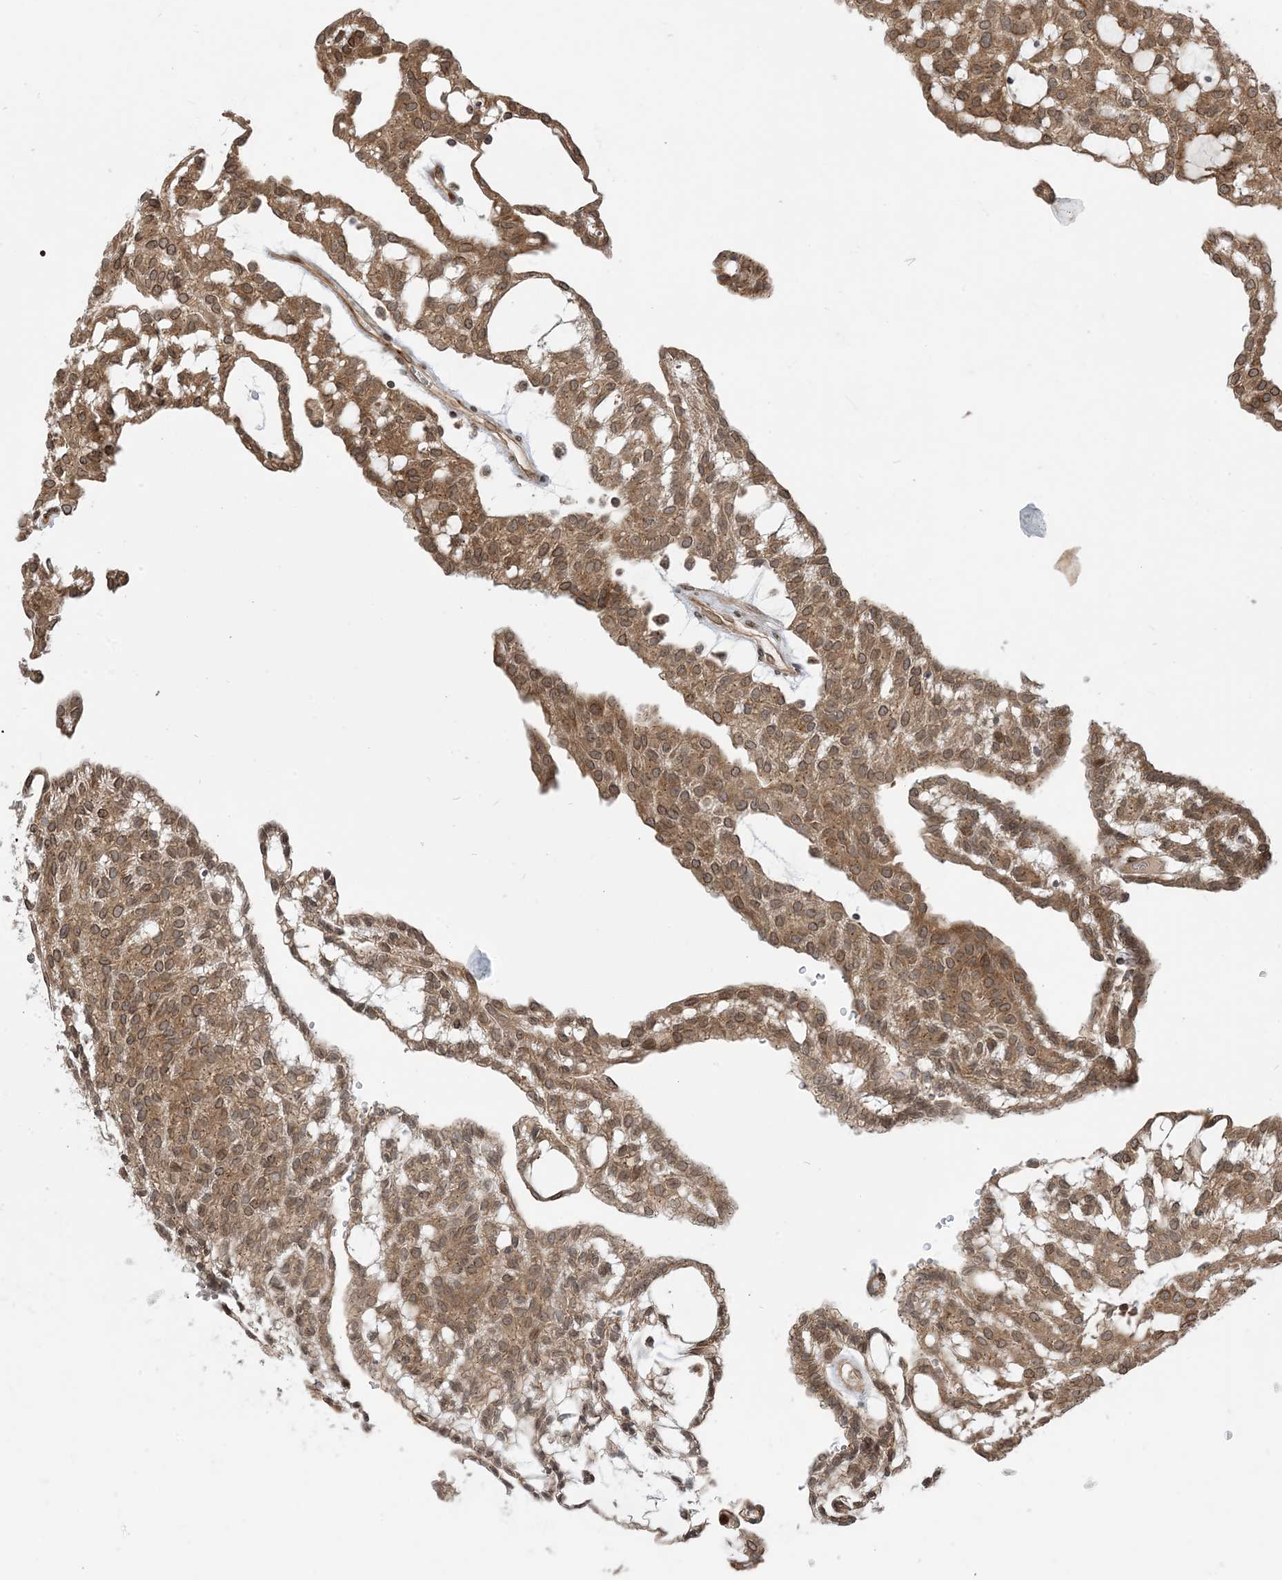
{"staining": {"intensity": "moderate", "quantity": ">75%", "location": "cytoplasmic/membranous,nuclear"}, "tissue": "renal cancer", "cell_type": "Tumor cells", "image_type": "cancer", "snomed": [{"axis": "morphology", "description": "Adenocarcinoma, NOS"}, {"axis": "topography", "description": "Kidney"}], "caption": "Renal cancer (adenocarcinoma) was stained to show a protein in brown. There is medium levels of moderate cytoplasmic/membranous and nuclear positivity in about >75% of tumor cells.", "gene": "CASP4", "patient": {"sex": "male", "age": 63}}